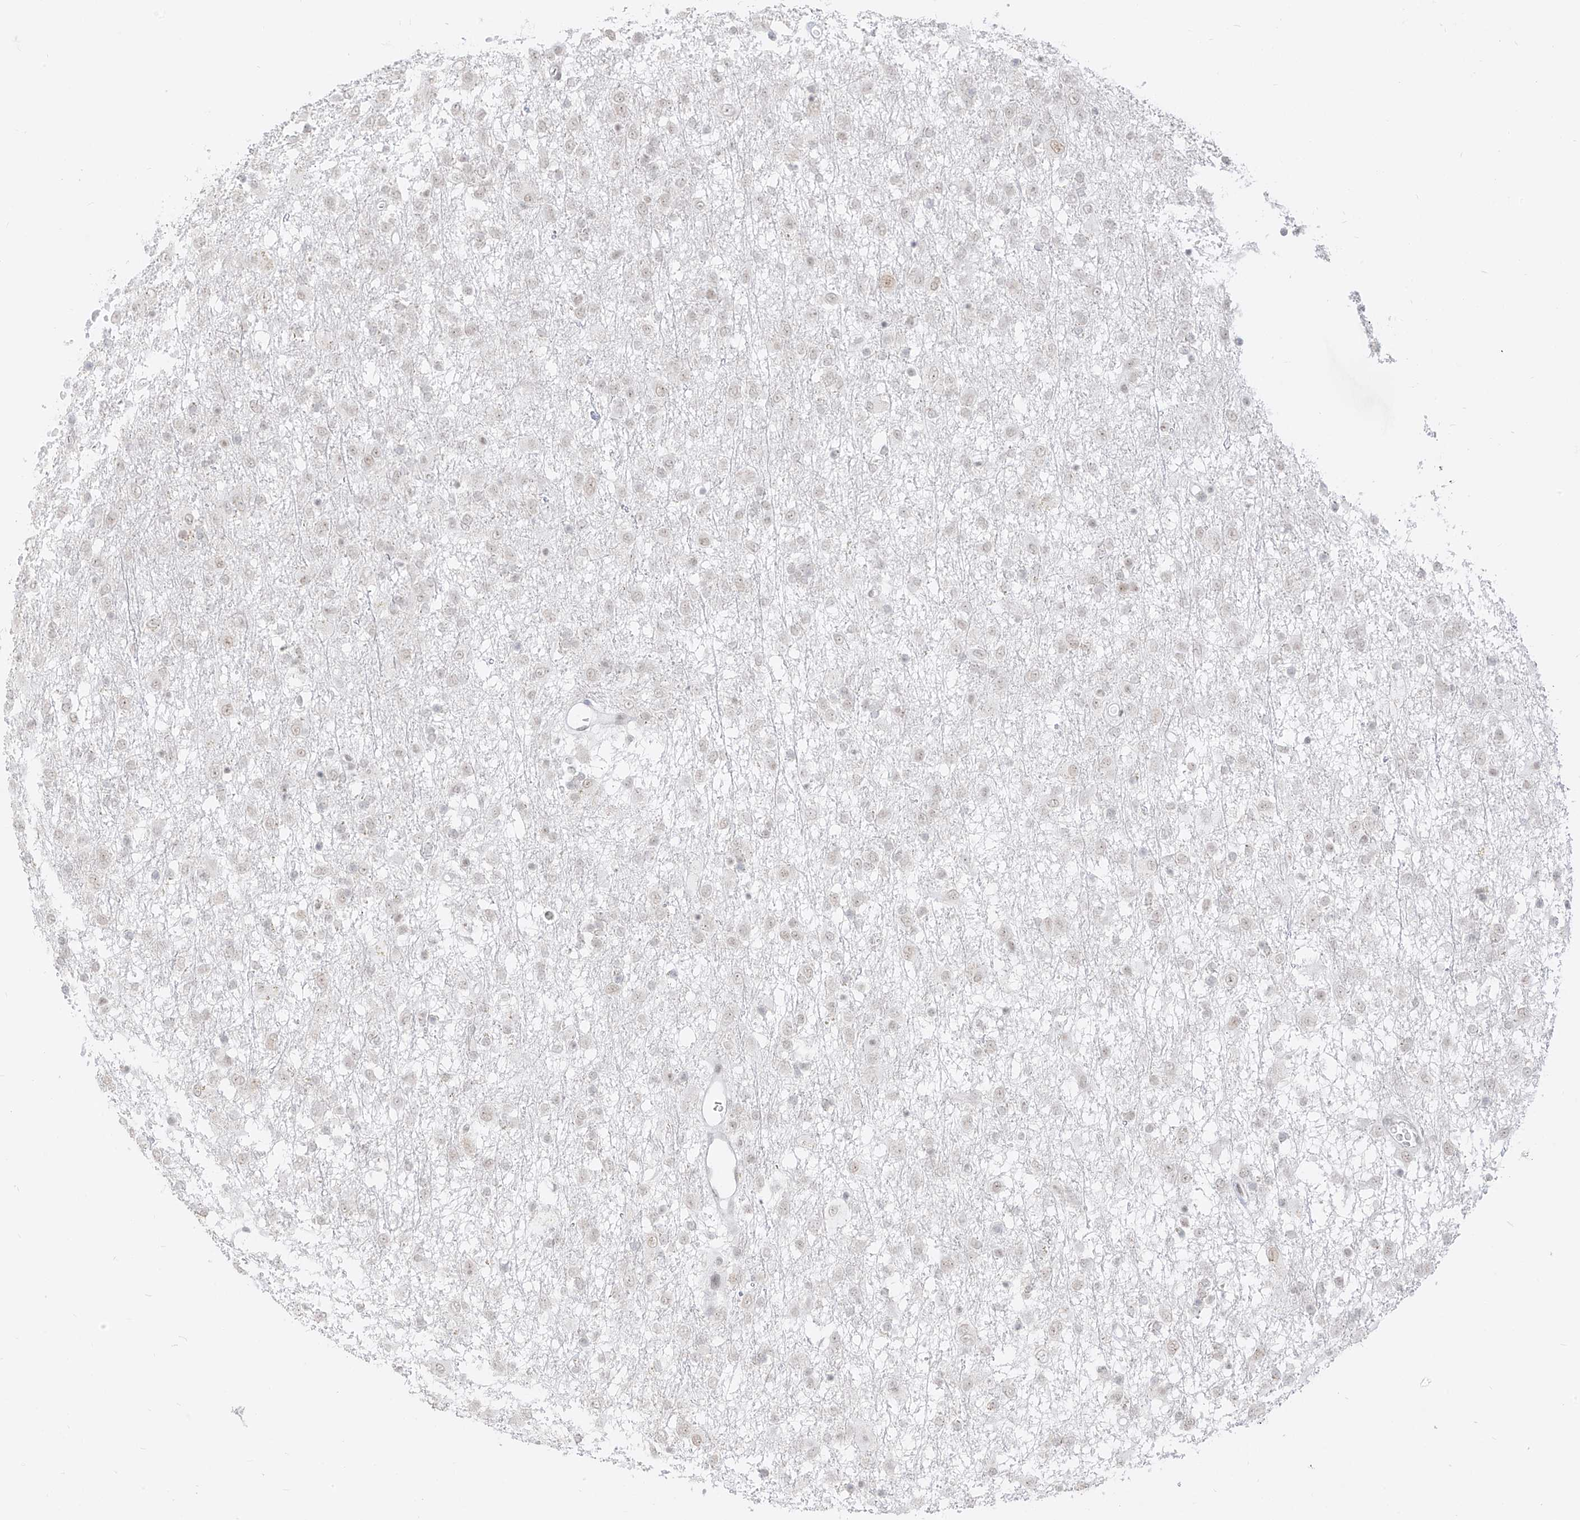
{"staining": {"intensity": "negative", "quantity": "none", "location": "none"}, "tissue": "glioma", "cell_type": "Tumor cells", "image_type": "cancer", "snomed": [{"axis": "morphology", "description": "Glioma, malignant, Low grade"}, {"axis": "topography", "description": "Brain"}], "caption": "An image of human glioma is negative for staining in tumor cells.", "gene": "SUPT5H", "patient": {"sex": "male", "age": 65}}